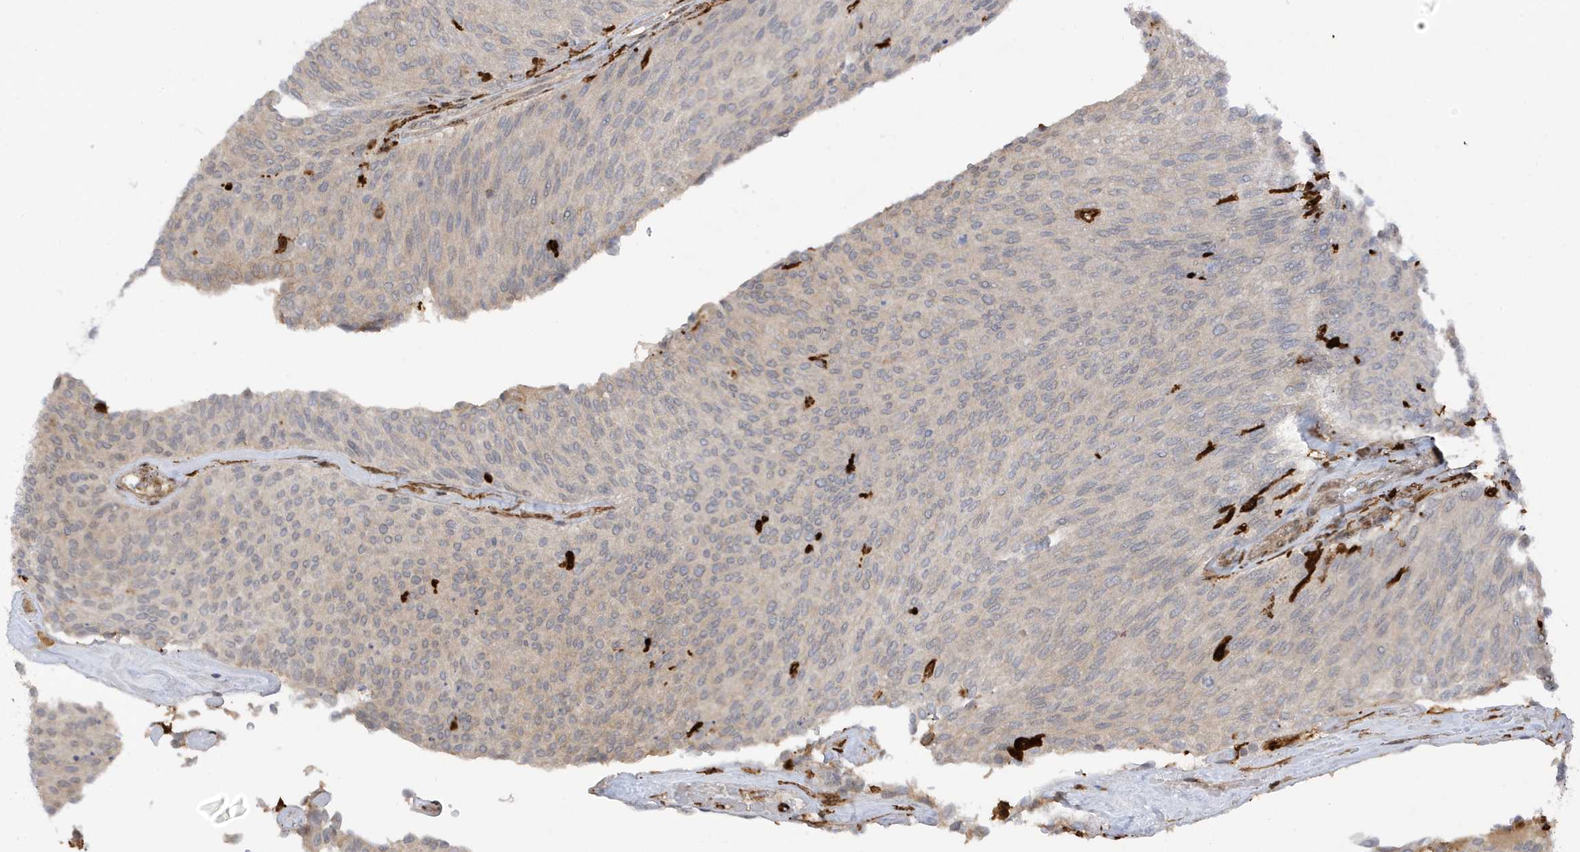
{"staining": {"intensity": "negative", "quantity": "none", "location": "none"}, "tissue": "urothelial cancer", "cell_type": "Tumor cells", "image_type": "cancer", "snomed": [{"axis": "morphology", "description": "Urothelial carcinoma, Low grade"}, {"axis": "topography", "description": "Urinary bladder"}], "caption": "Tumor cells show no significant staining in low-grade urothelial carcinoma.", "gene": "PHACTR2", "patient": {"sex": "female", "age": 79}}